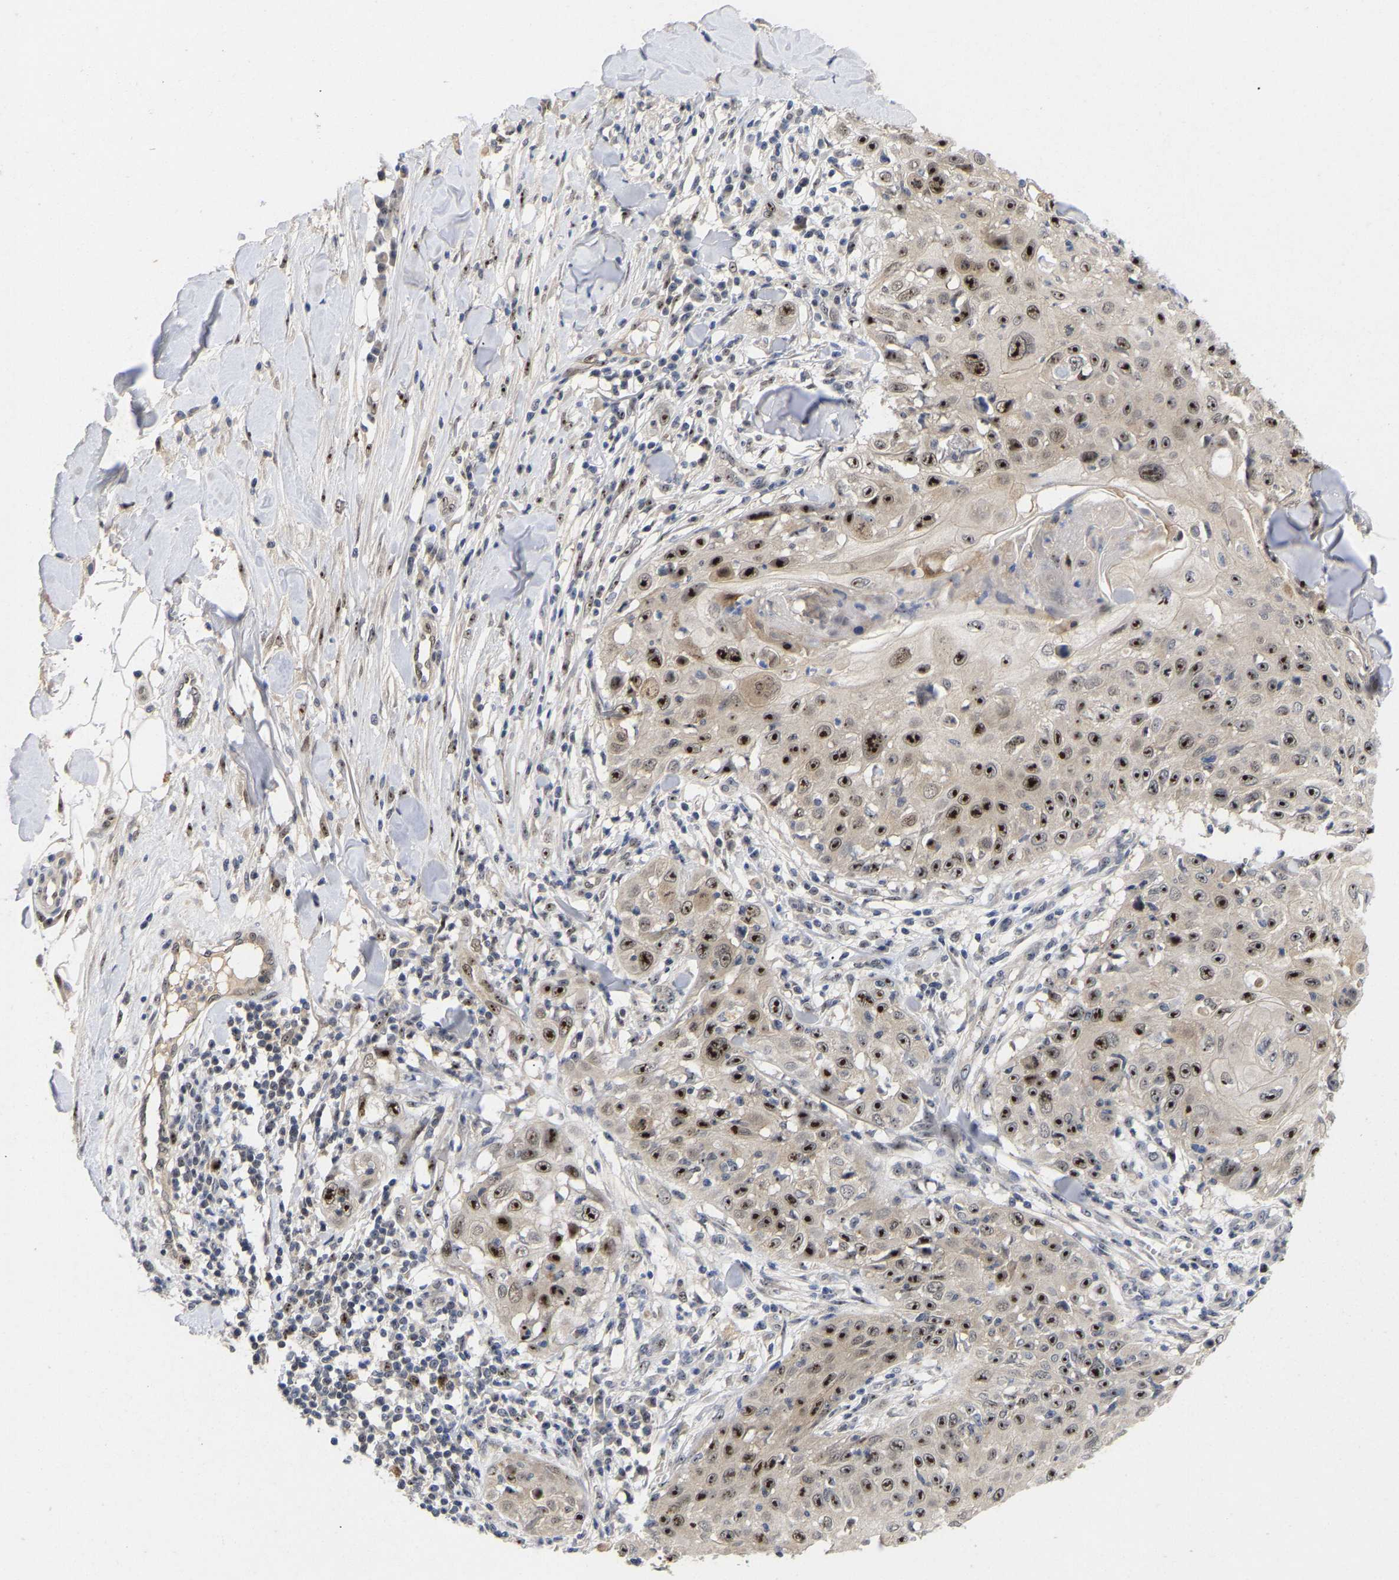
{"staining": {"intensity": "strong", "quantity": ">75%", "location": "cytoplasmic/membranous,nuclear"}, "tissue": "skin cancer", "cell_type": "Tumor cells", "image_type": "cancer", "snomed": [{"axis": "morphology", "description": "Squamous cell carcinoma, NOS"}, {"axis": "topography", "description": "Skin"}], "caption": "Human squamous cell carcinoma (skin) stained for a protein (brown) displays strong cytoplasmic/membranous and nuclear positive positivity in about >75% of tumor cells.", "gene": "NLE1", "patient": {"sex": "male", "age": 86}}